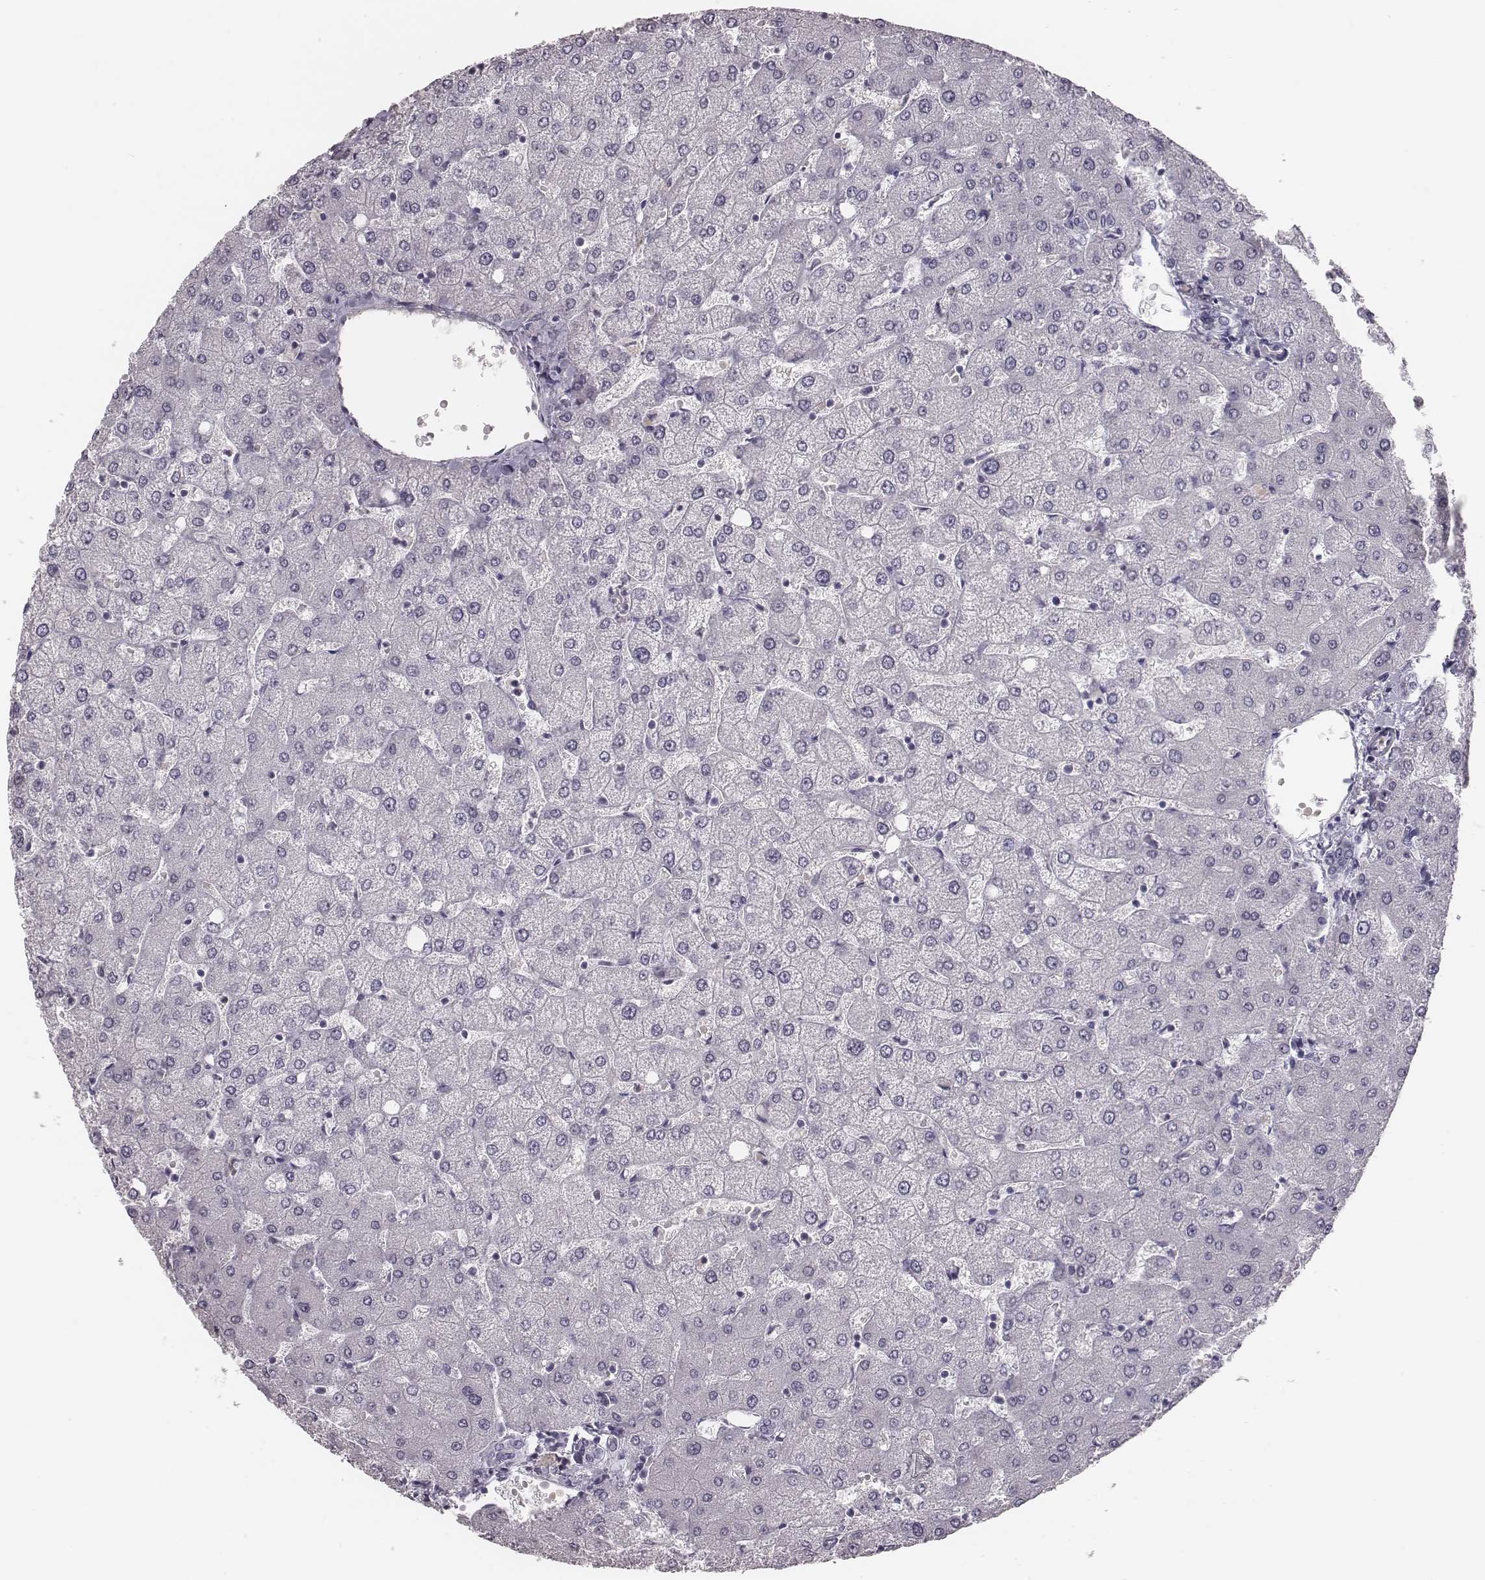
{"staining": {"intensity": "negative", "quantity": "none", "location": "none"}, "tissue": "liver", "cell_type": "Cholangiocytes", "image_type": "normal", "snomed": [{"axis": "morphology", "description": "Normal tissue, NOS"}, {"axis": "topography", "description": "Liver"}], "caption": "DAB immunohistochemical staining of normal liver shows no significant staining in cholangiocytes.", "gene": "CSH1", "patient": {"sex": "female", "age": 54}}